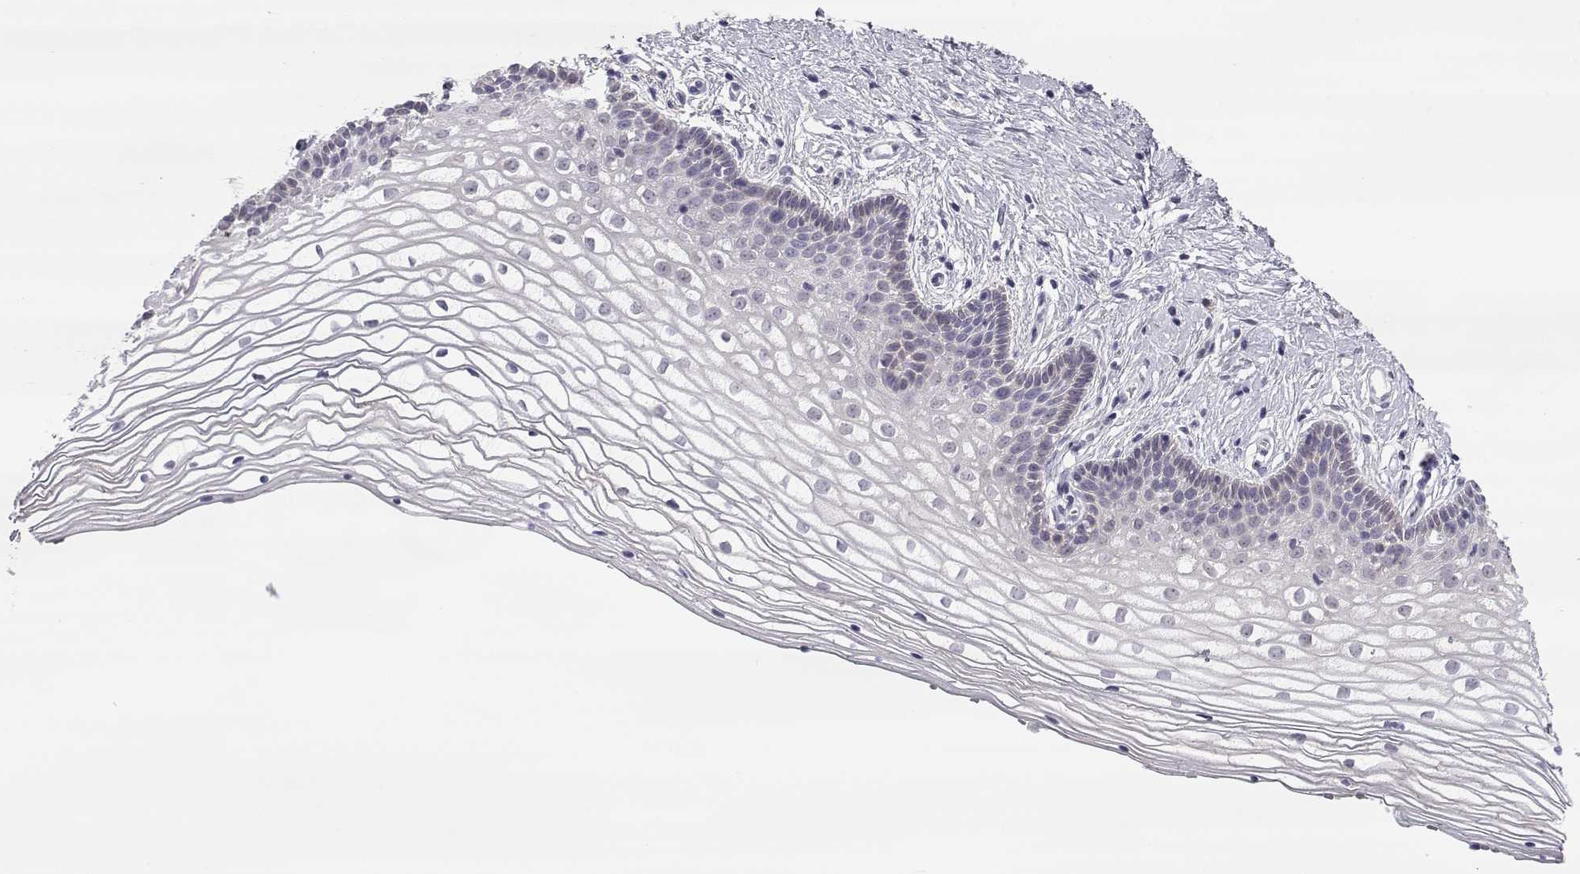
{"staining": {"intensity": "negative", "quantity": "none", "location": "none"}, "tissue": "vagina", "cell_type": "Squamous epithelial cells", "image_type": "normal", "snomed": [{"axis": "morphology", "description": "Normal tissue, NOS"}, {"axis": "topography", "description": "Vagina"}], "caption": "Protein analysis of unremarkable vagina demonstrates no significant staining in squamous epithelial cells. (DAB immunohistochemistry visualized using brightfield microscopy, high magnification).", "gene": "NPVF", "patient": {"sex": "female", "age": 36}}